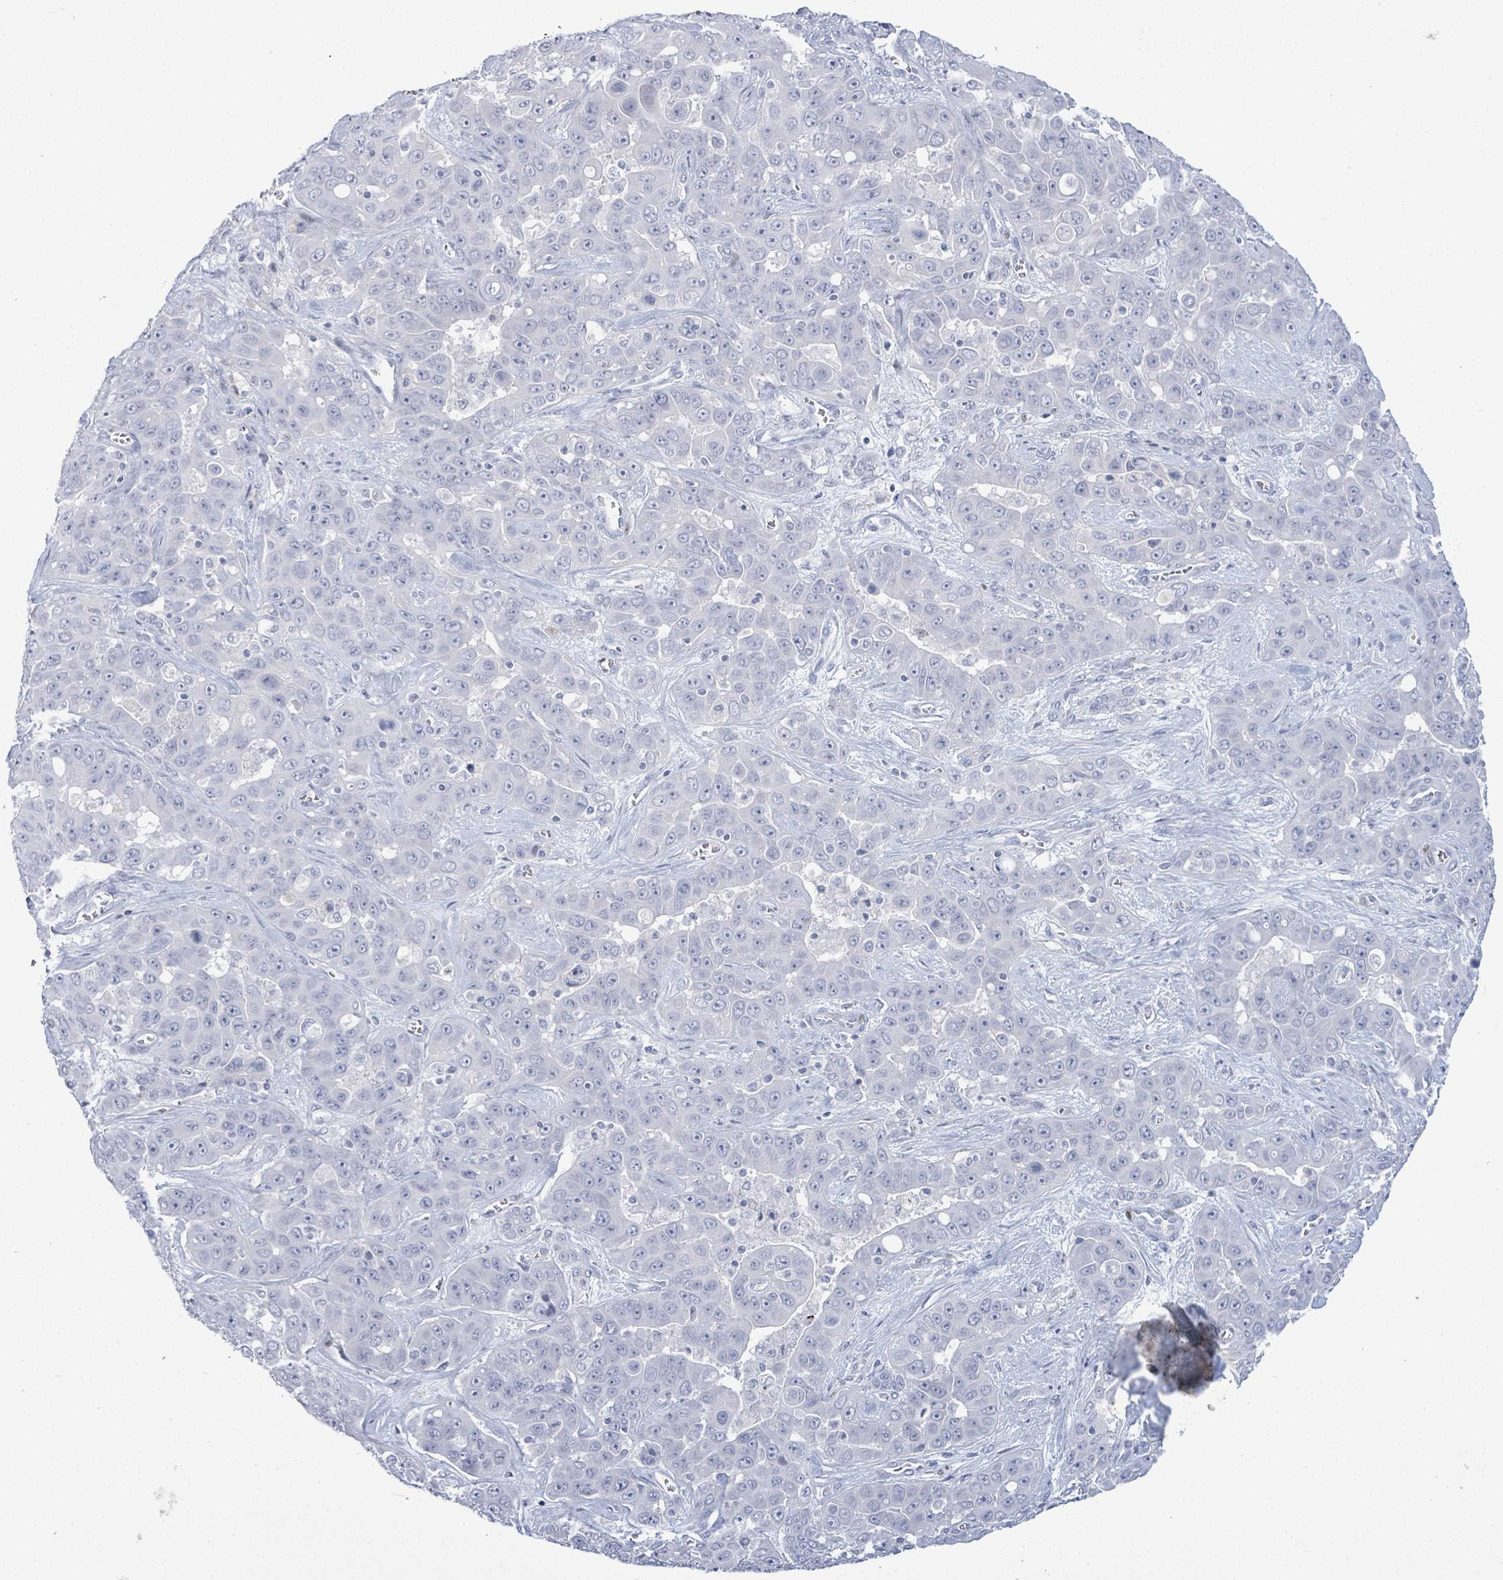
{"staining": {"intensity": "negative", "quantity": "none", "location": "none"}, "tissue": "liver cancer", "cell_type": "Tumor cells", "image_type": "cancer", "snomed": [{"axis": "morphology", "description": "Cholangiocarcinoma"}, {"axis": "topography", "description": "Liver"}], "caption": "Immunohistochemistry of human liver cancer exhibits no expression in tumor cells. The staining is performed using DAB (3,3'-diaminobenzidine) brown chromogen with nuclei counter-stained in using hematoxylin.", "gene": "MALL", "patient": {"sex": "female", "age": 52}}